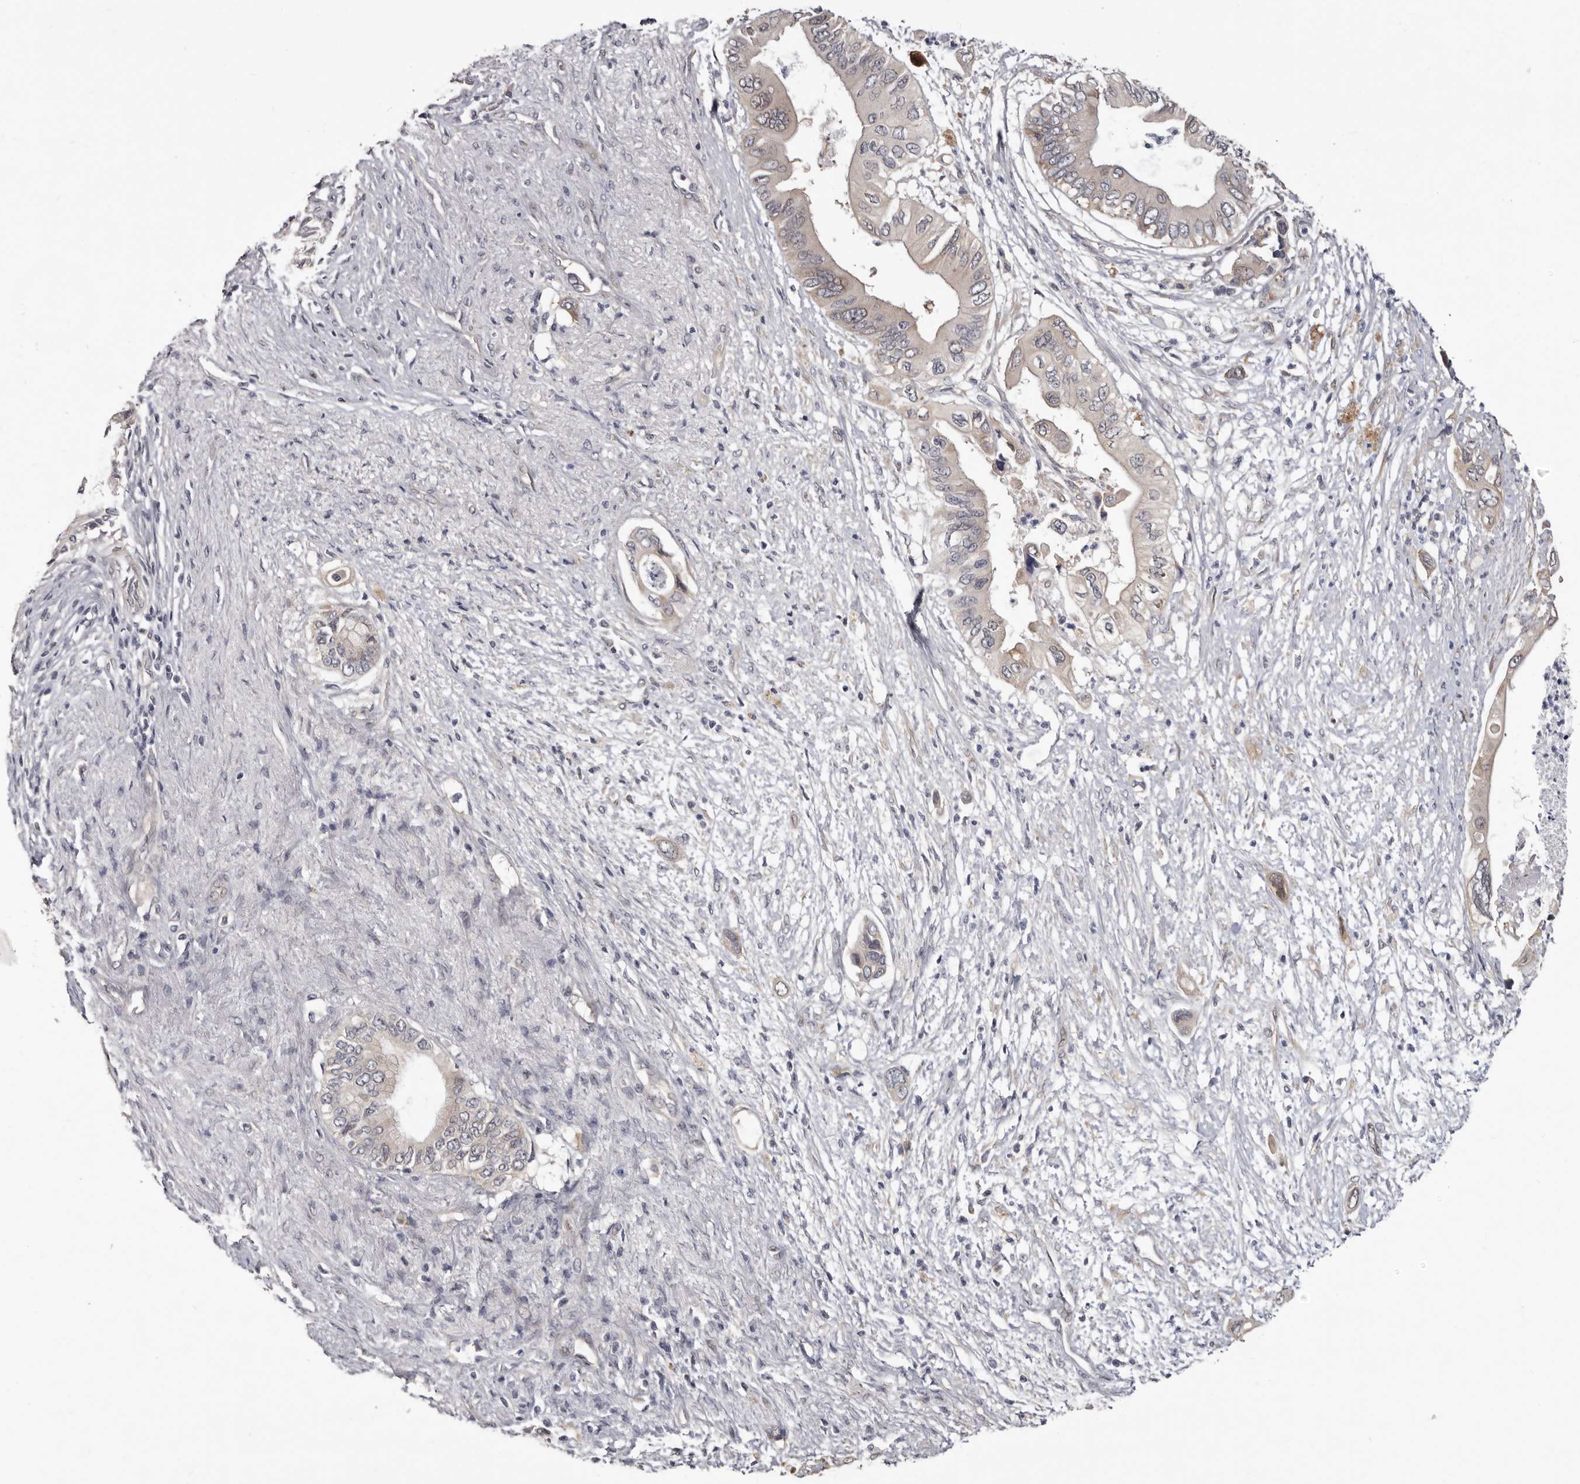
{"staining": {"intensity": "weak", "quantity": "<25%", "location": "cytoplasmic/membranous"}, "tissue": "pancreatic cancer", "cell_type": "Tumor cells", "image_type": "cancer", "snomed": [{"axis": "morphology", "description": "Adenocarcinoma, NOS"}, {"axis": "topography", "description": "Pancreas"}], "caption": "Immunohistochemistry histopathology image of pancreatic cancer (adenocarcinoma) stained for a protein (brown), which displays no positivity in tumor cells.", "gene": "SBDS", "patient": {"sex": "male", "age": 66}}